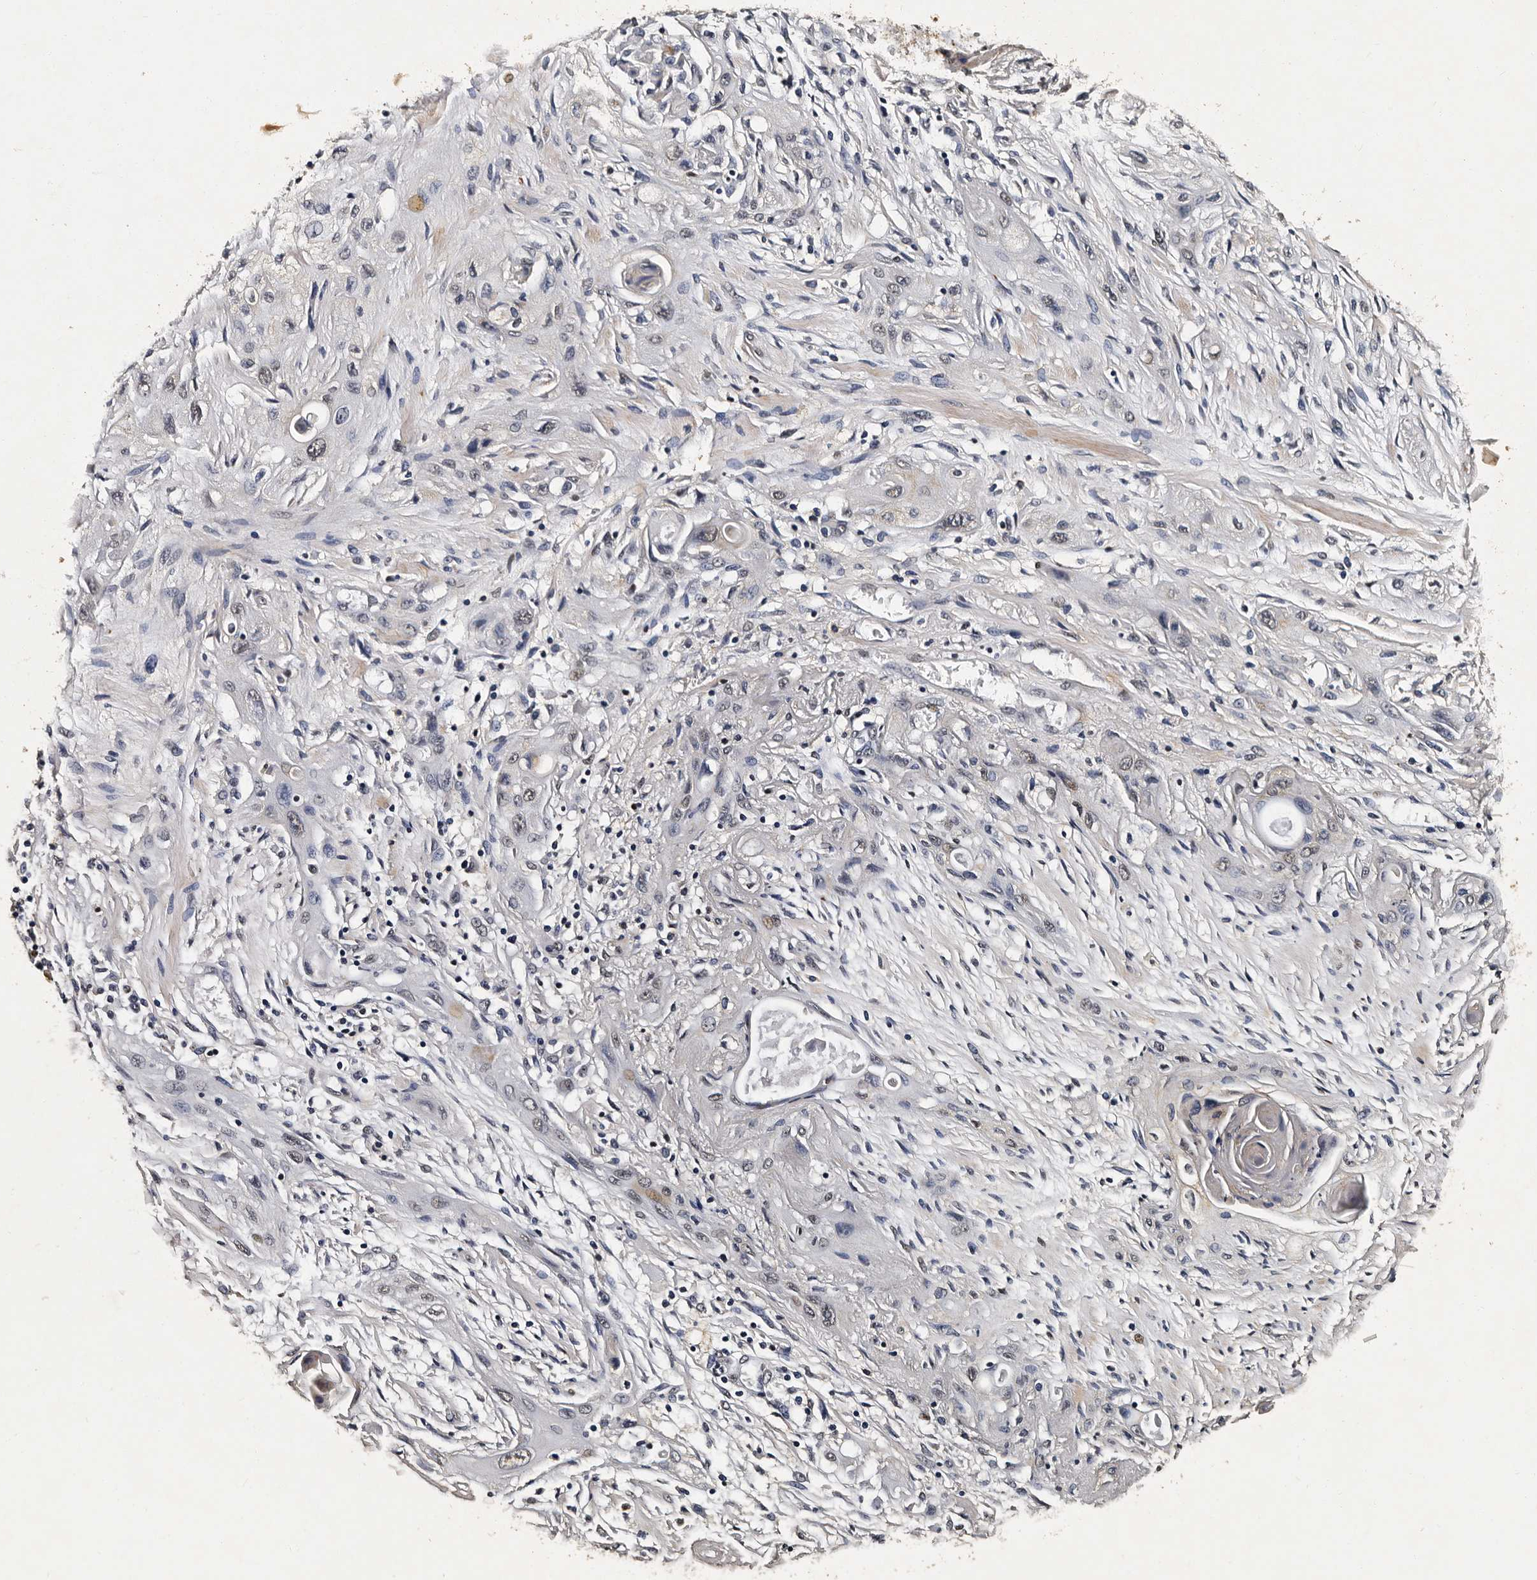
{"staining": {"intensity": "weak", "quantity": "<25%", "location": "nuclear"}, "tissue": "lung cancer", "cell_type": "Tumor cells", "image_type": "cancer", "snomed": [{"axis": "morphology", "description": "Squamous cell carcinoma, NOS"}, {"axis": "topography", "description": "Lung"}], "caption": "Protein analysis of lung cancer (squamous cell carcinoma) demonstrates no significant expression in tumor cells.", "gene": "CPNE3", "patient": {"sex": "female", "age": 47}}